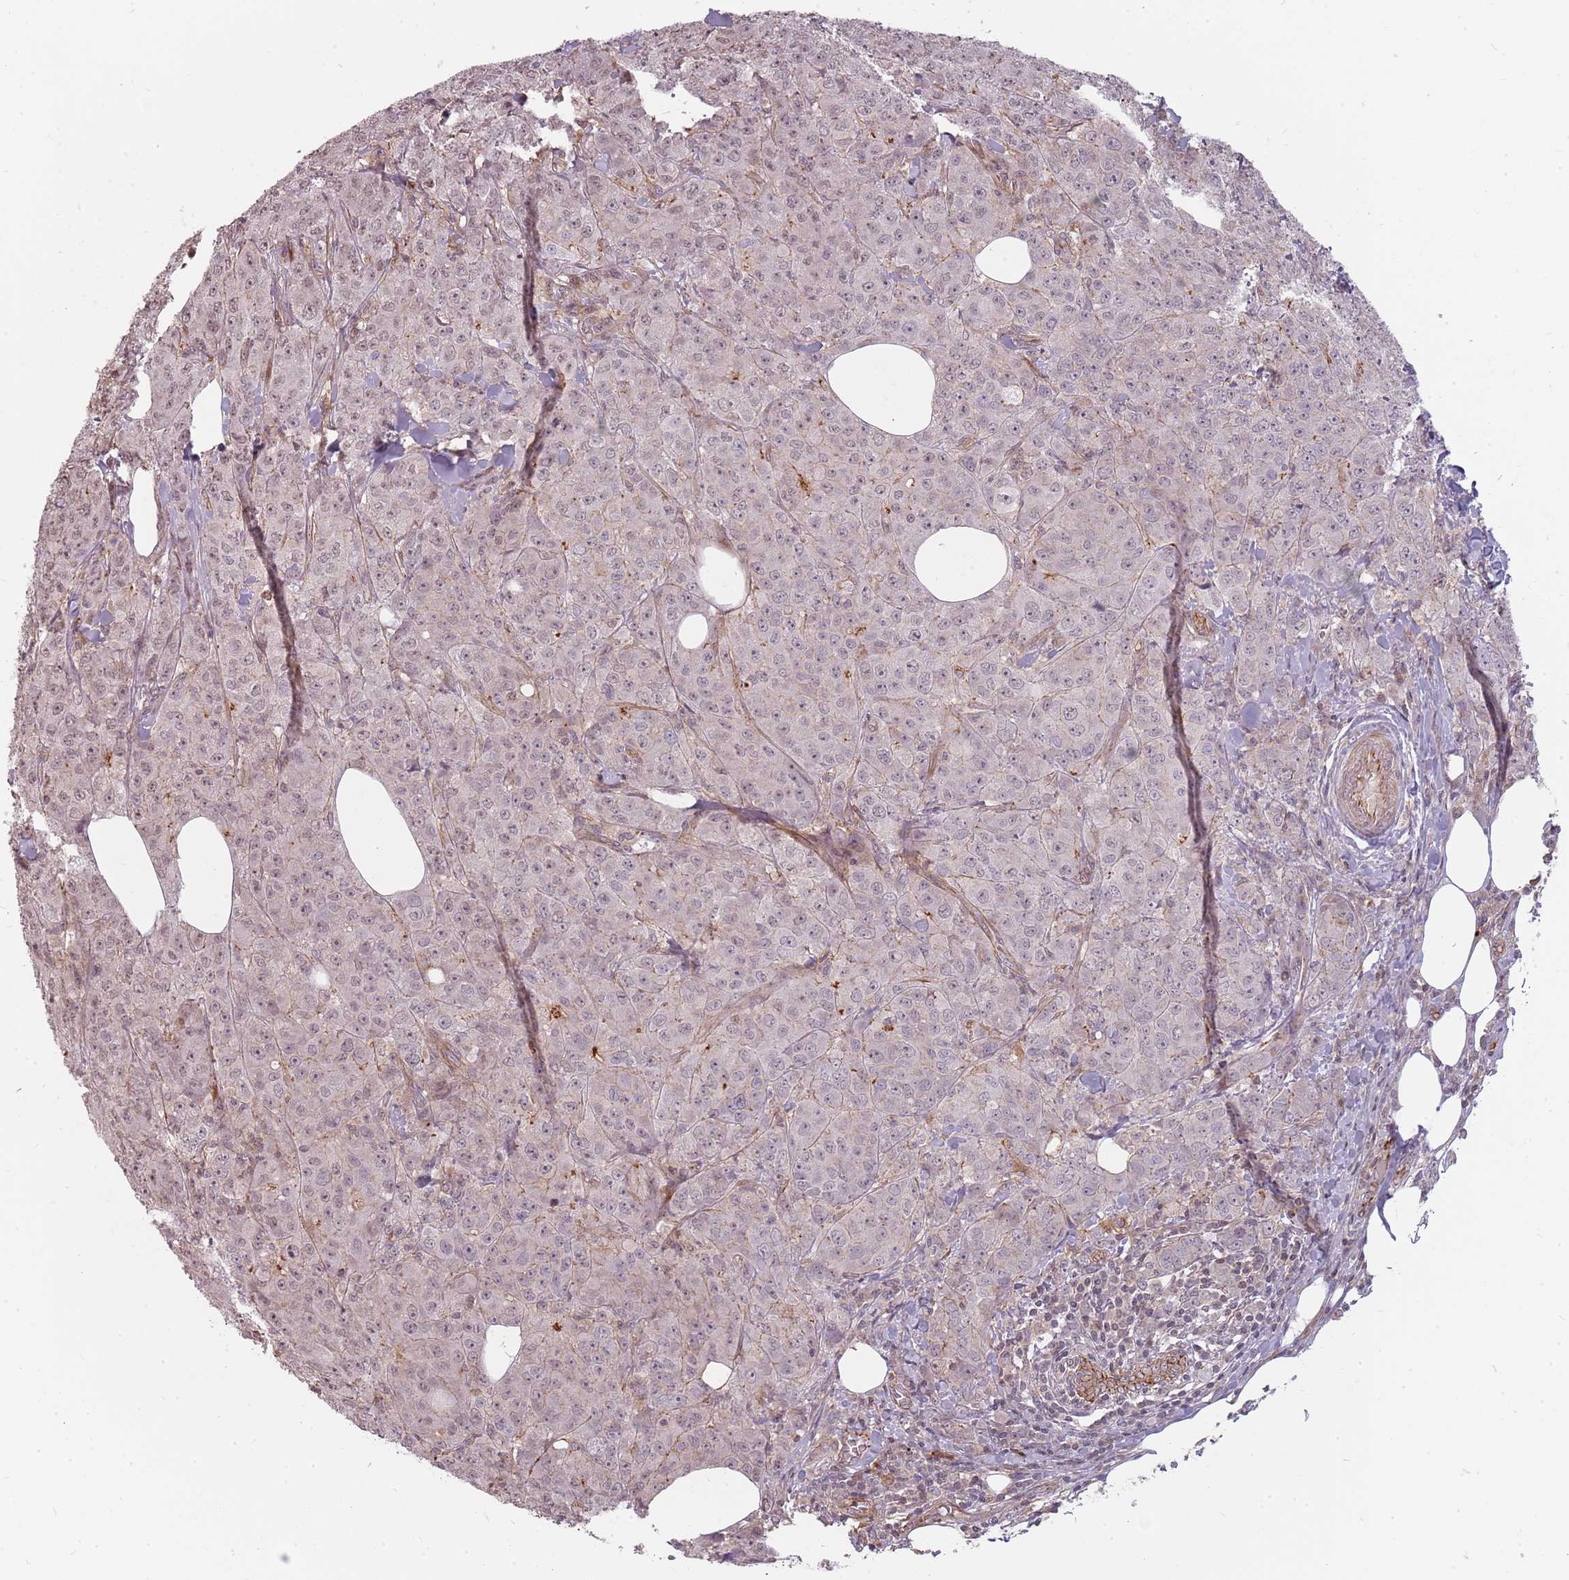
{"staining": {"intensity": "weak", "quantity": "<25%", "location": "nuclear"}, "tissue": "breast cancer", "cell_type": "Tumor cells", "image_type": "cancer", "snomed": [{"axis": "morphology", "description": "Duct carcinoma"}, {"axis": "topography", "description": "Breast"}], "caption": "This is an IHC micrograph of human breast cancer (infiltrating ductal carcinoma). There is no positivity in tumor cells.", "gene": "PPP1R14C", "patient": {"sex": "female", "age": 43}}